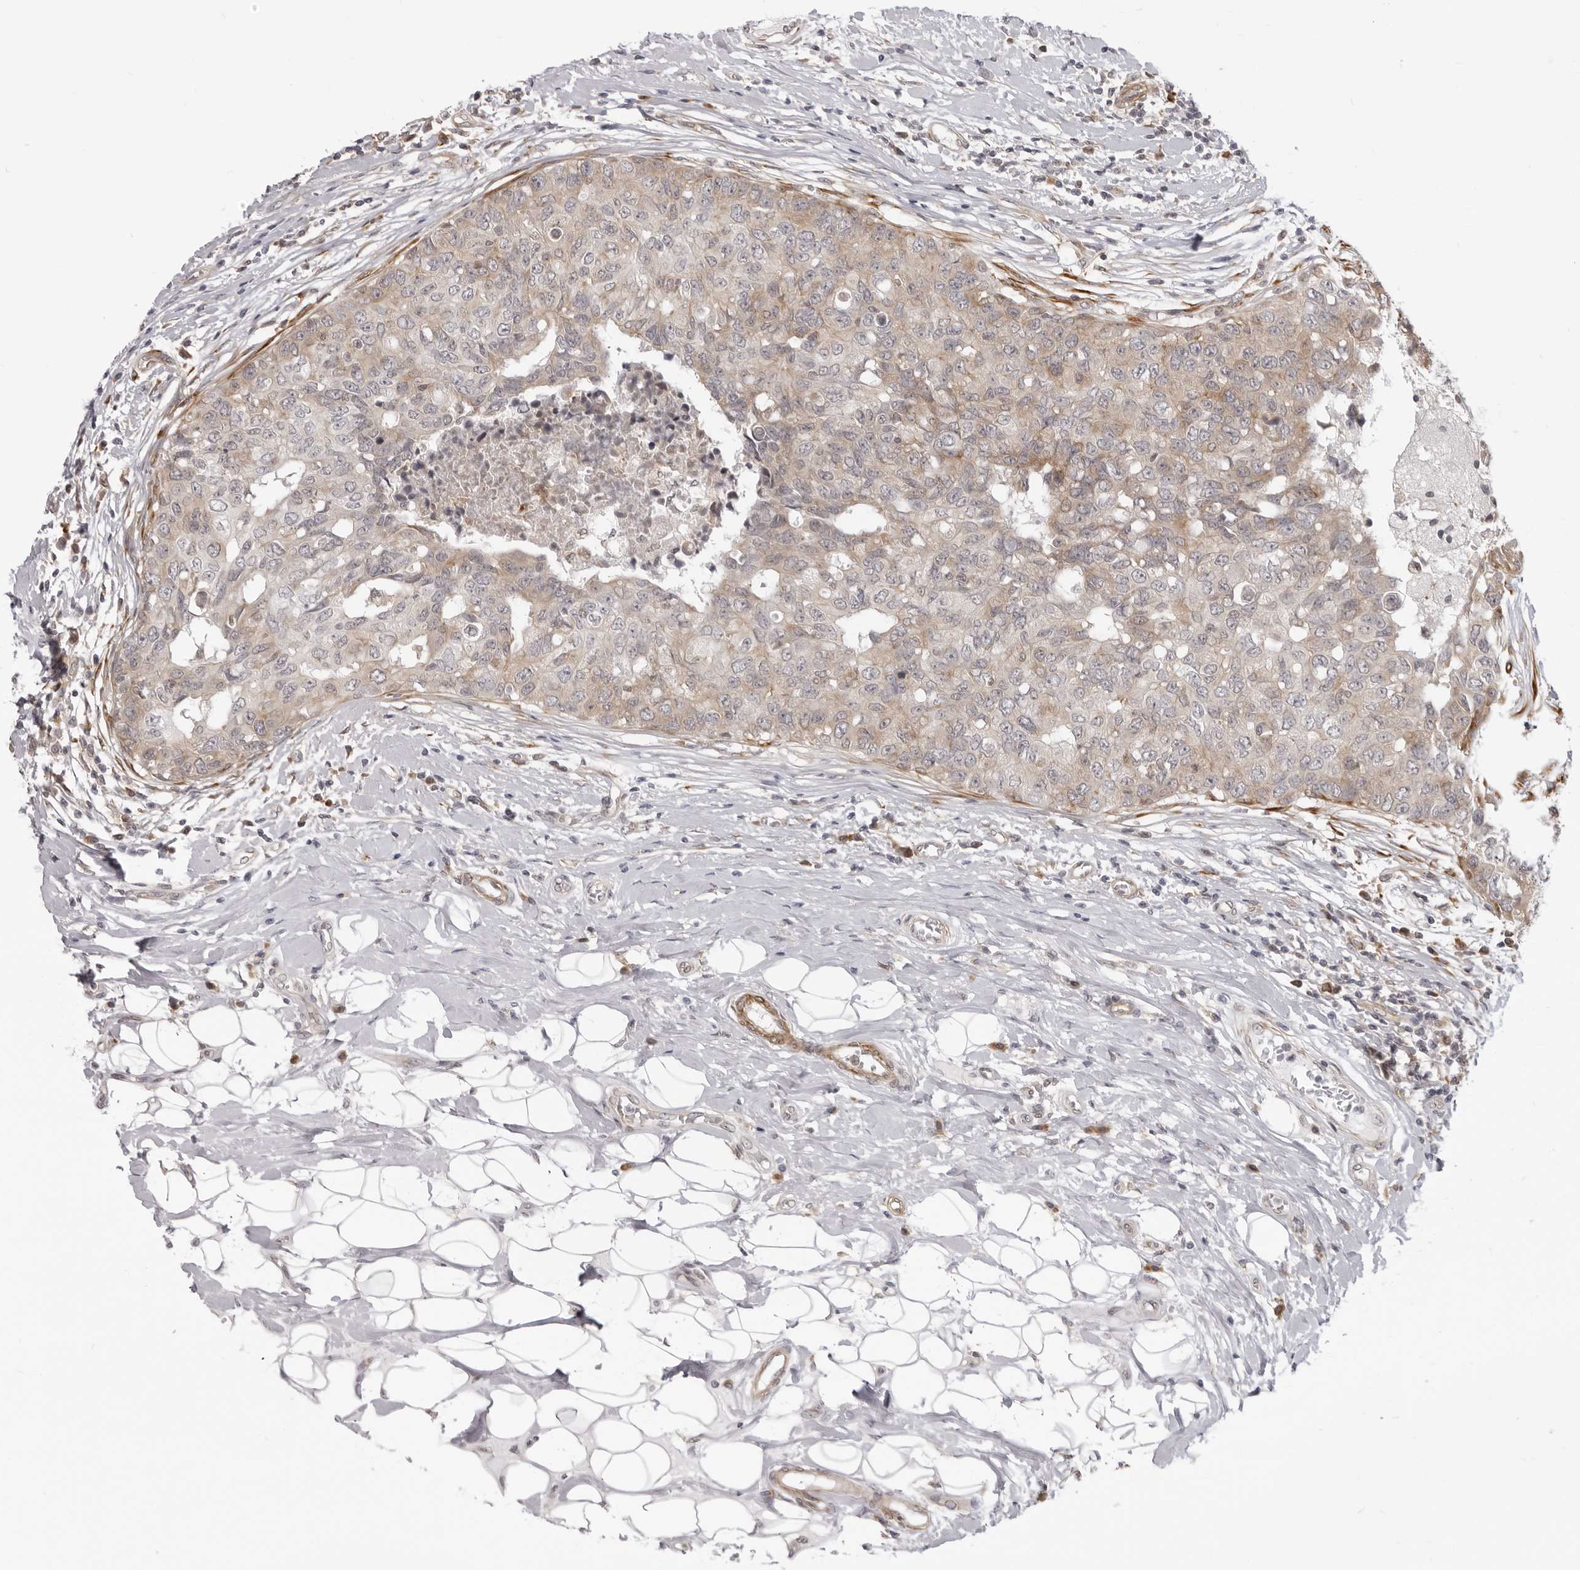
{"staining": {"intensity": "weak", "quantity": "25%-75%", "location": "cytoplasmic/membranous"}, "tissue": "breast cancer", "cell_type": "Tumor cells", "image_type": "cancer", "snomed": [{"axis": "morphology", "description": "Duct carcinoma"}, {"axis": "topography", "description": "Breast"}], "caption": "Breast intraductal carcinoma stained with DAB (3,3'-diaminobenzidine) immunohistochemistry displays low levels of weak cytoplasmic/membranous expression in approximately 25%-75% of tumor cells. (brown staining indicates protein expression, while blue staining denotes nuclei).", "gene": "SRGAP2", "patient": {"sex": "female", "age": 27}}